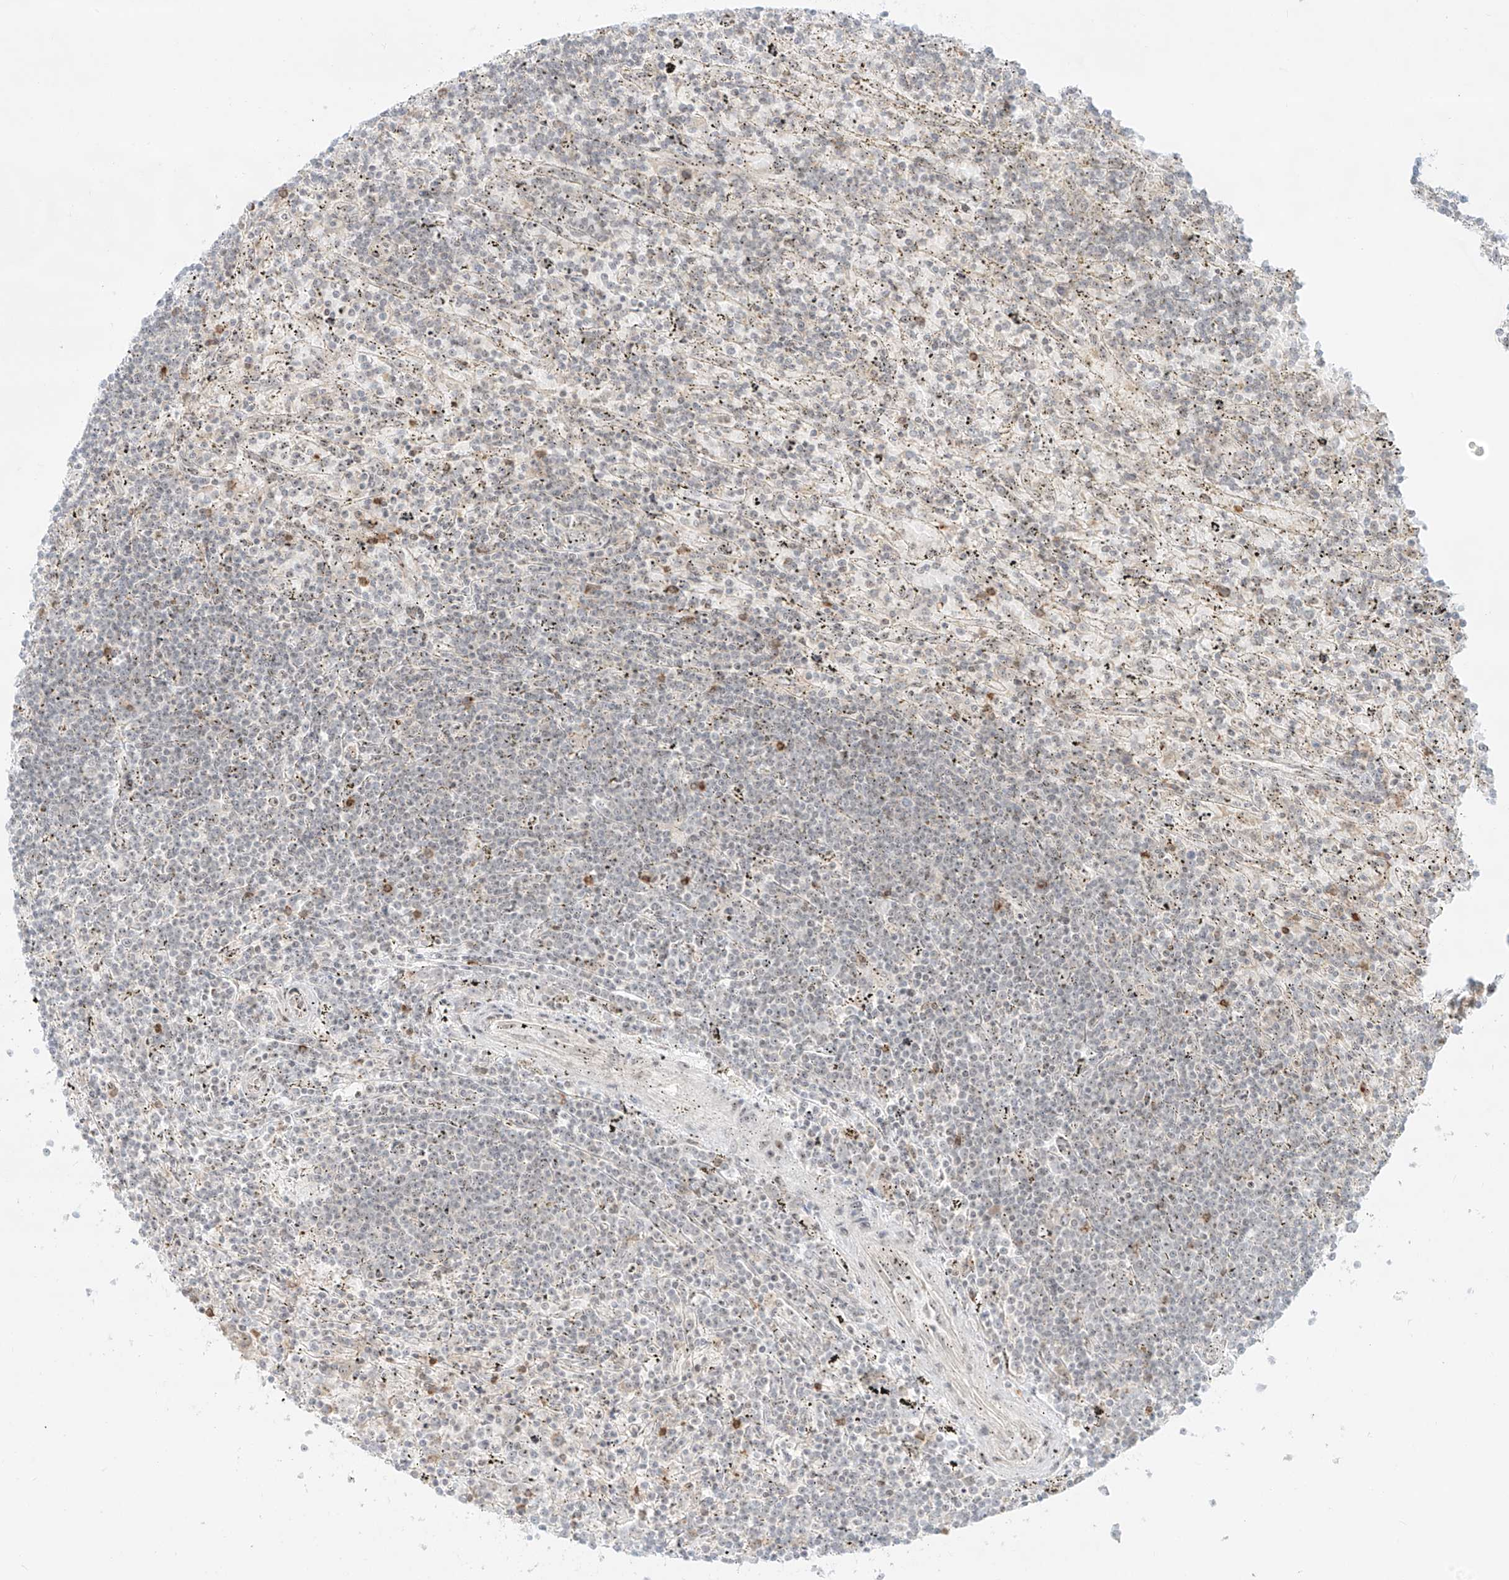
{"staining": {"intensity": "negative", "quantity": "none", "location": "none"}, "tissue": "lymphoma", "cell_type": "Tumor cells", "image_type": "cancer", "snomed": [{"axis": "morphology", "description": "Malignant lymphoma, non-Hodgkin's type, Low grade"}, {"axis": "topography", "description": "Spleen"}], "caption": "This is an IHC image of human lymphoma. There is no expression in tumor cells.", "gene": "ZNF512", "patient": {"sex": "male", "age": 76}}